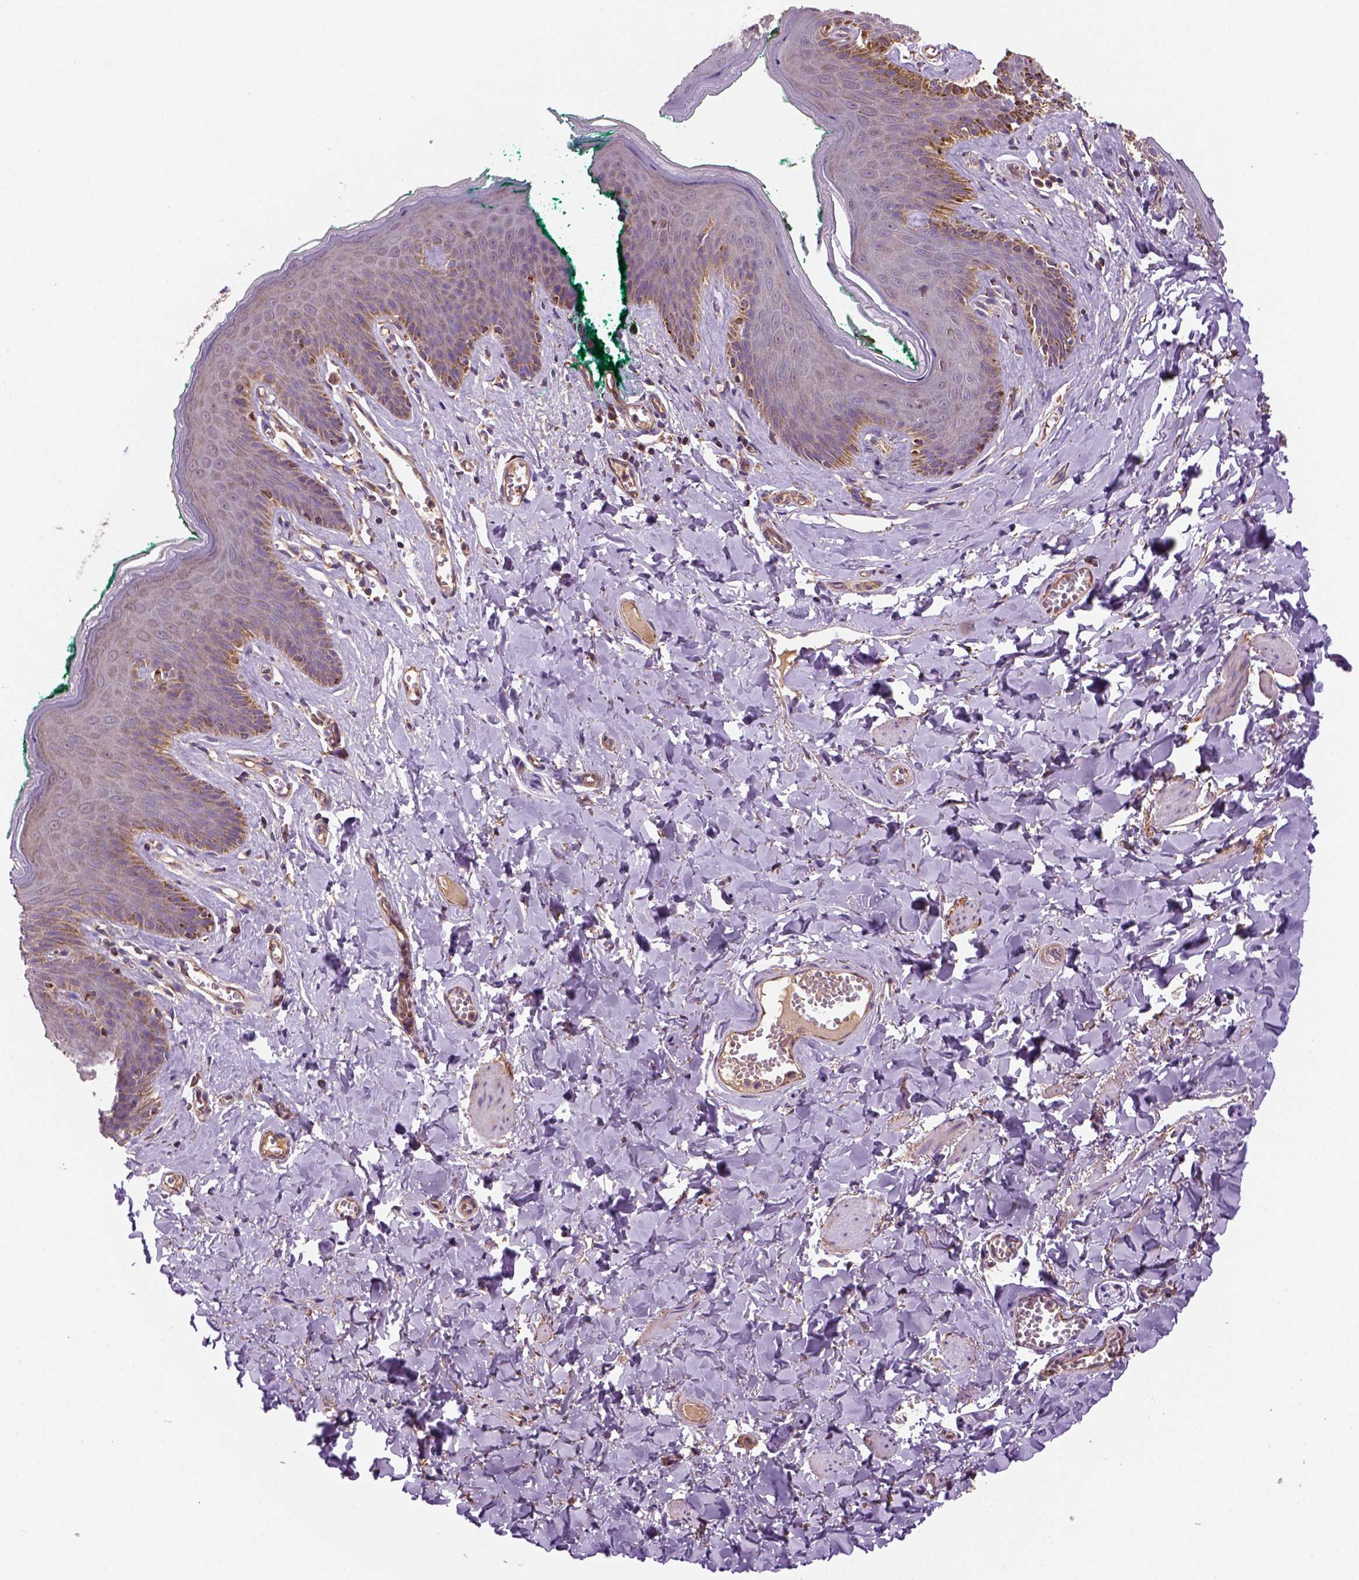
{"staining": {"intensity": "moderate", "quantity": "<25%", "location": "cytoplasmic/membranous"}, "tissue": "skin", "cell_type": "Epidermal cells", "image_type": "normal", "snomed": [{"axis": "morphology", "description": "Normal tissue, NOS"}, {"axis": "topography", "description": "Vulva"}, {"axis": "topography", "description": "Peripheral nerve tissue"}], "caption": "Human skin stained with a protein marker shows moderate staining in epidermal cells.", "gene": "WARS2", "patient": {"sex": "female", "age": 66}}